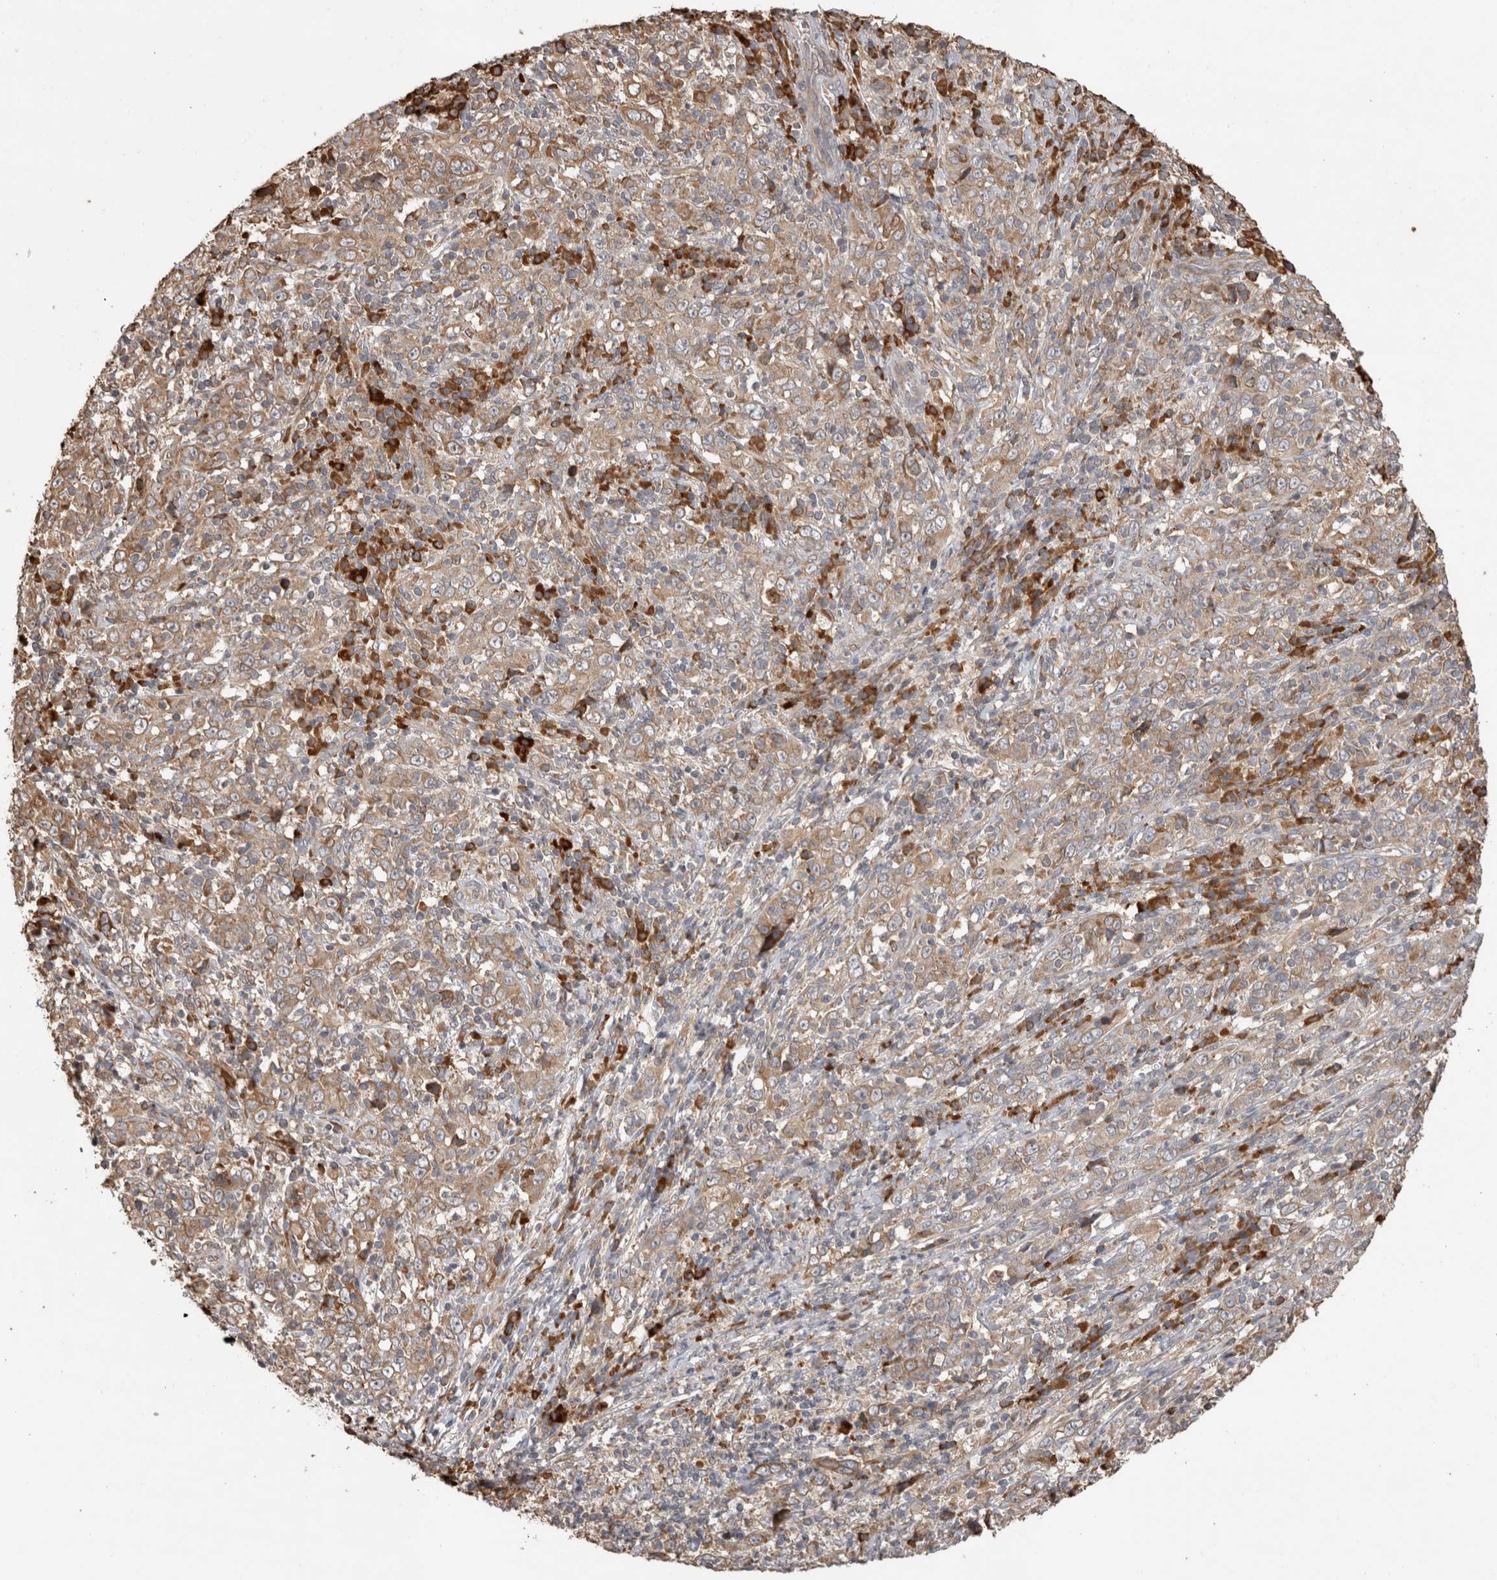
{"staining": {"intensity": "weak", "quantity": ">75%", "location": "cytoplasmic/membranous"}, "tissue": "cervical cancer", "cell_type": "Tumor cells", "image_type": "cancer", "snomed": [{"axis": "morphology", "description": "Squamous cell carcinoma, NOS"}, {"axis": "topography", "description": "Cervix"}], "caption": "Brown immunohistochemical staining in human cervical squamous cell carcinoma demonstrates weak cytoplasmic/membranous staining in approximately >75% of tumor cells.", "gene": "TBCE", "patient": {"sex": "female", "age": 46}}